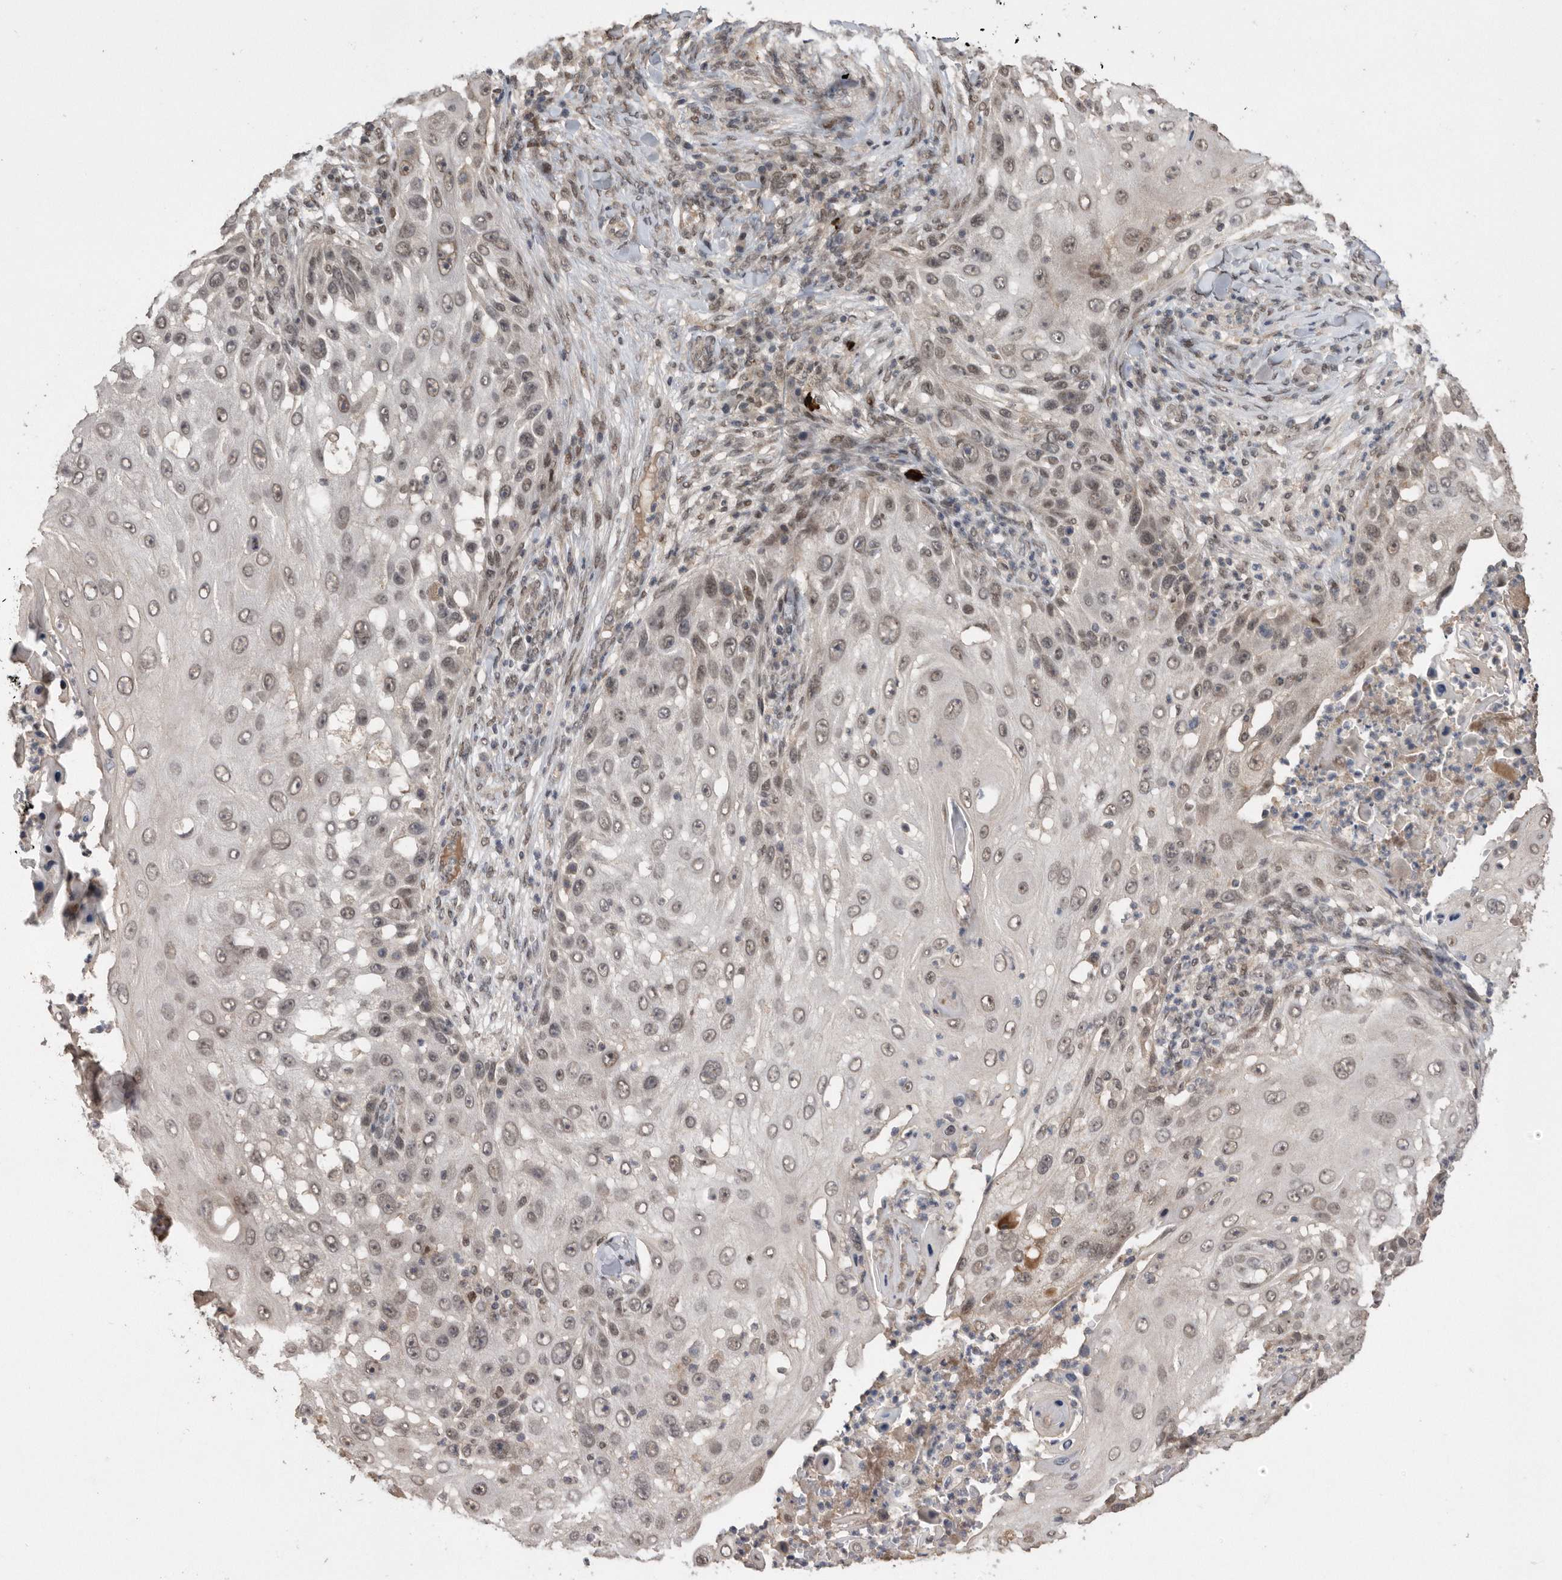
{"staining": {"intensity": "weak", "quantity": ">75%", "location": "nuclear"}, "tissue": "skin cancer", "cell_type": "Tumor cells", "image_type": "cancer", "snomed": [{"axis": "morphology", "description": "Squamous cell carcinoma, NOS"}, {"axis": "topography", "description": "Skin"}], "caption": "Immunohistochemical staining of human skin cancer (squamous cell carcinoma) reveals weak nuclear protein positivity in approximately >75% of tumor cells.", "gene": "TDRD3", "patient": {"sex": "female", "age": 44}}